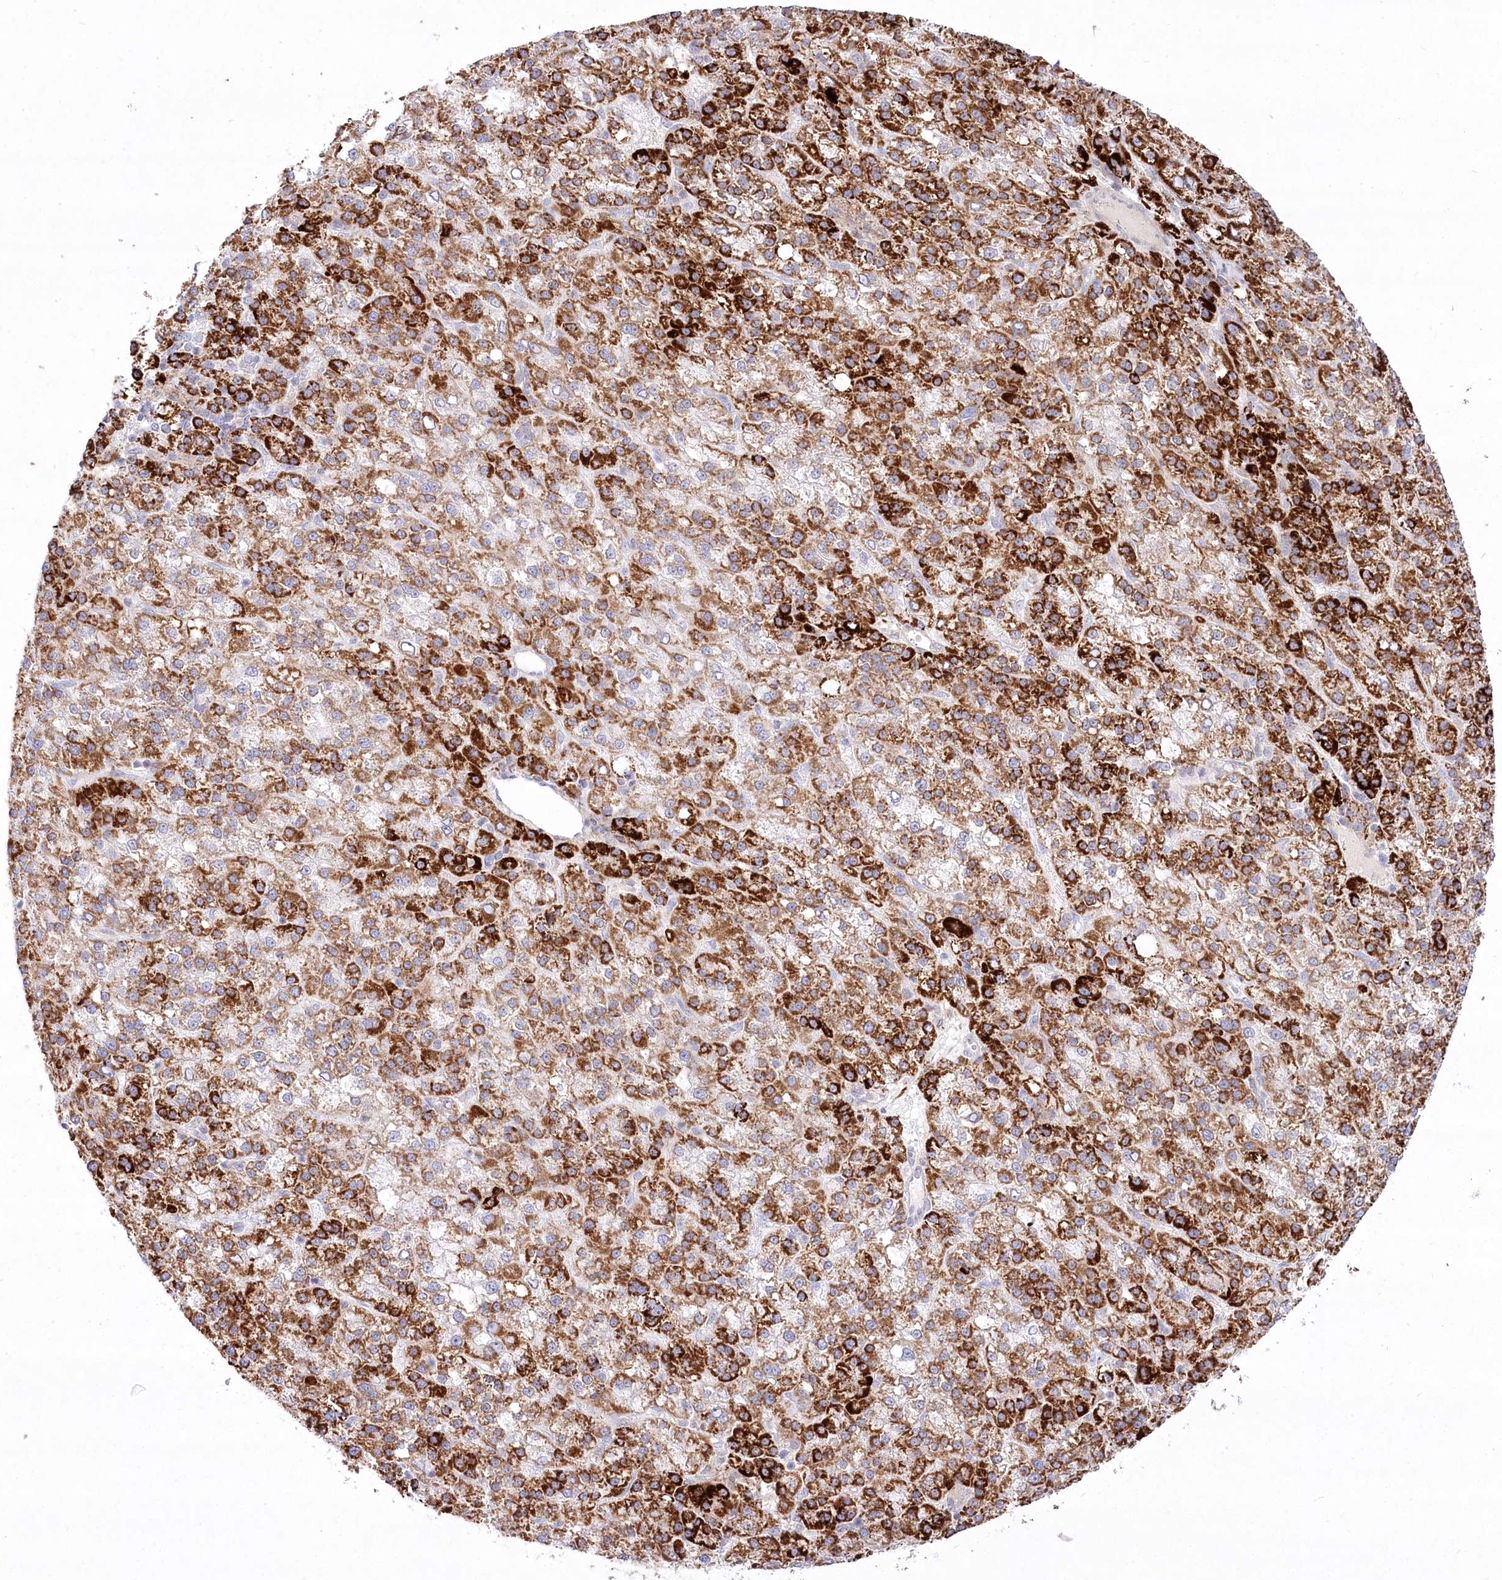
{"staining": {"intensity": "strong", "quantity": ">75%", "location": "cytoplasmic/membranous"}, "tissue": "liver cancer", "cell_type": "Tumor cells", "image_type": "cancer", "snomed": [{"axis": "morphology", "description": "Carcinoma, Hepatocellular, NOS"}, {"axis": "topography", "description": "Liver"}], "caption": "Approximately >75% of tumor cells in liver hepatocellular carcinoma reveal strong cytoplasmic/membranous protein staining as visualized by brown immunohistochemical staining.", "gene": "CEP164", "patient": {"sex": "female", "age": 58}}